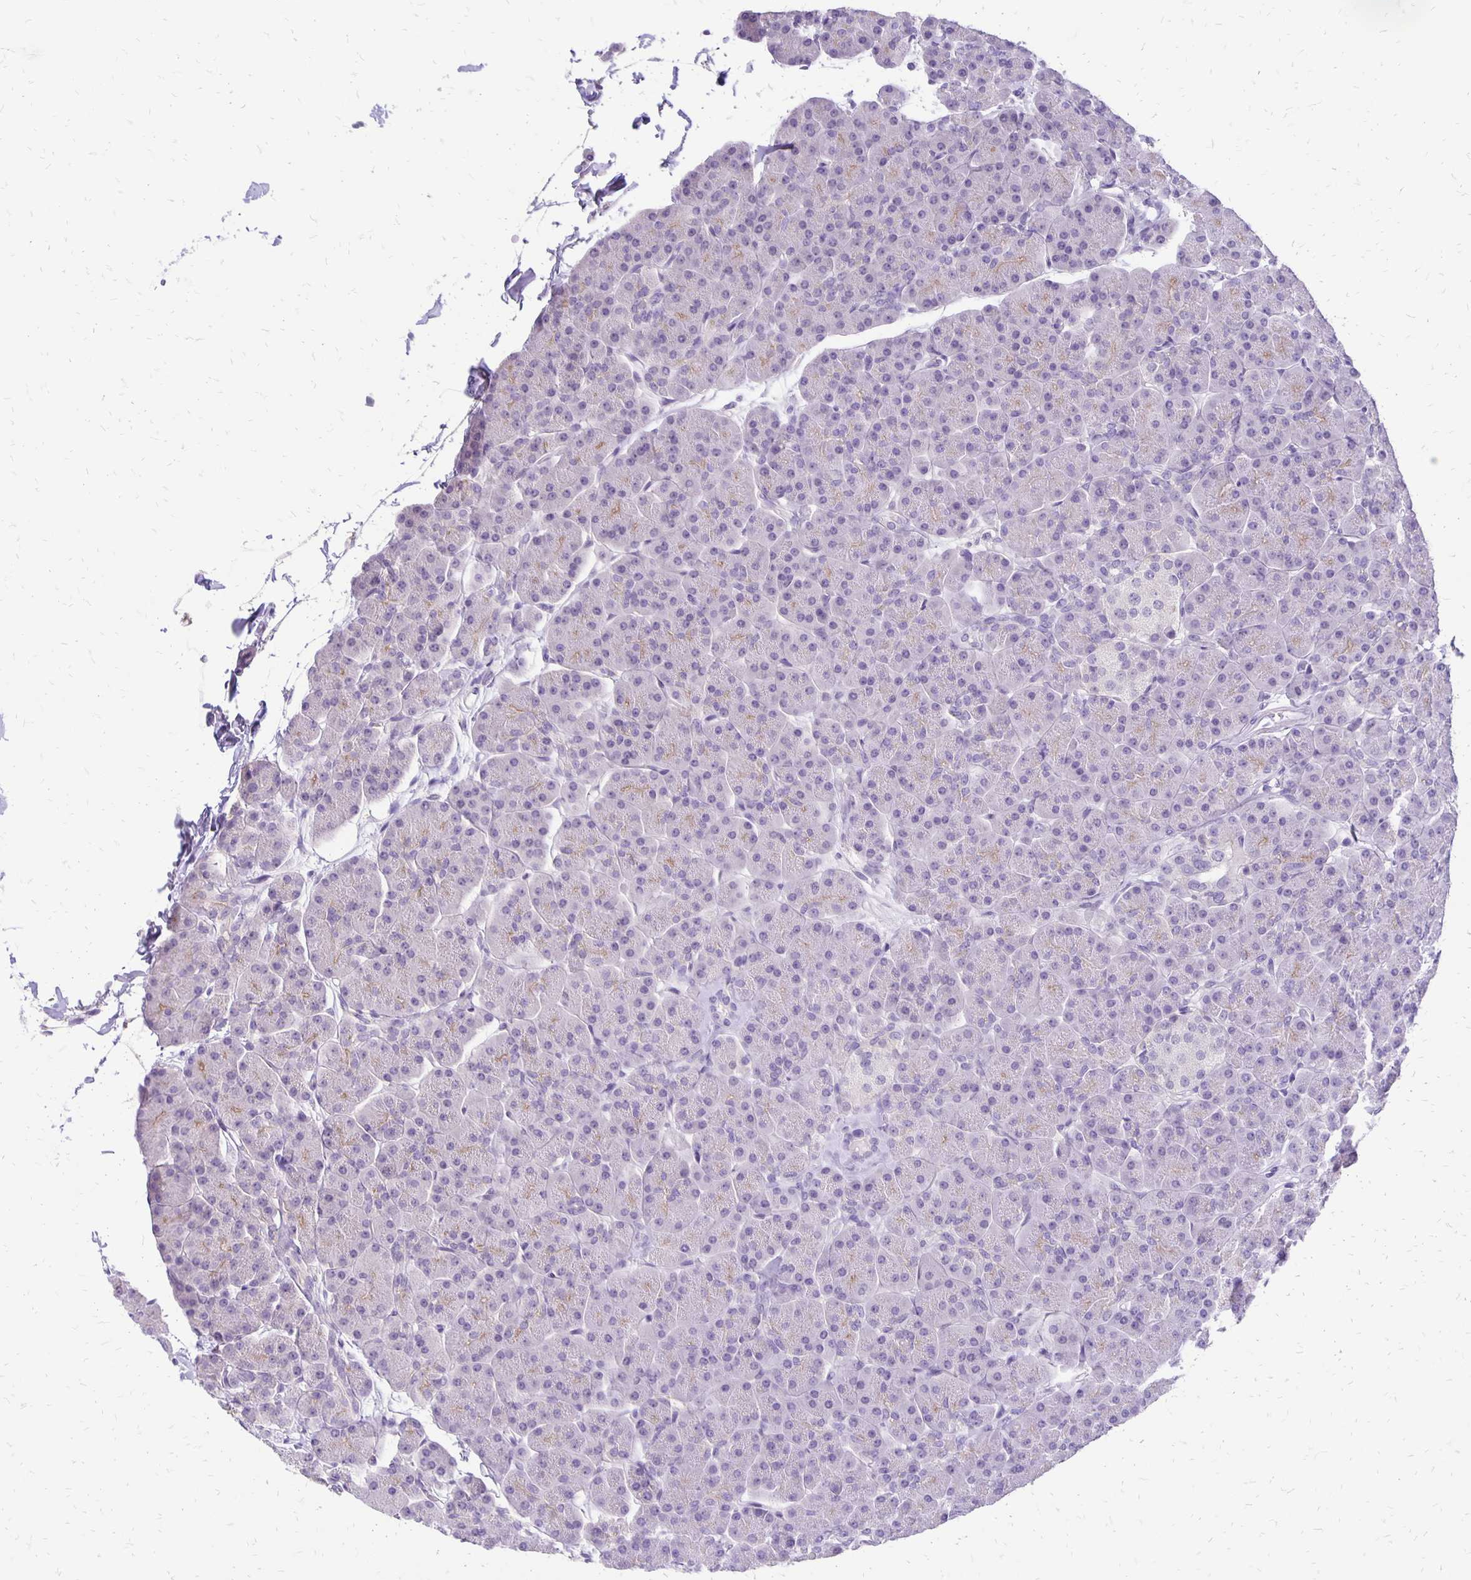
{"staining": {"intensity": "weak", "quantity": "<25%", "location": "cytoplasmic/membranous"}, "tissue": "pancreas", "cell_type": "Exocrine glandular cells", "image_type": "normal", "snomed": [{"axis": "morphology", "description": "Normal tissue, NOS"}, {"axis": "topography", "description": "Pancreas"}, {"axis": "topography", "description": "Peripheral nerve tissue"}], "caption": "A photomicrograph of pancreas stained for a protein shows no brown staining in exocrine glandular cells.", "gene": "ANKRD45", "patient": {"sex": "male", "age": 54}}